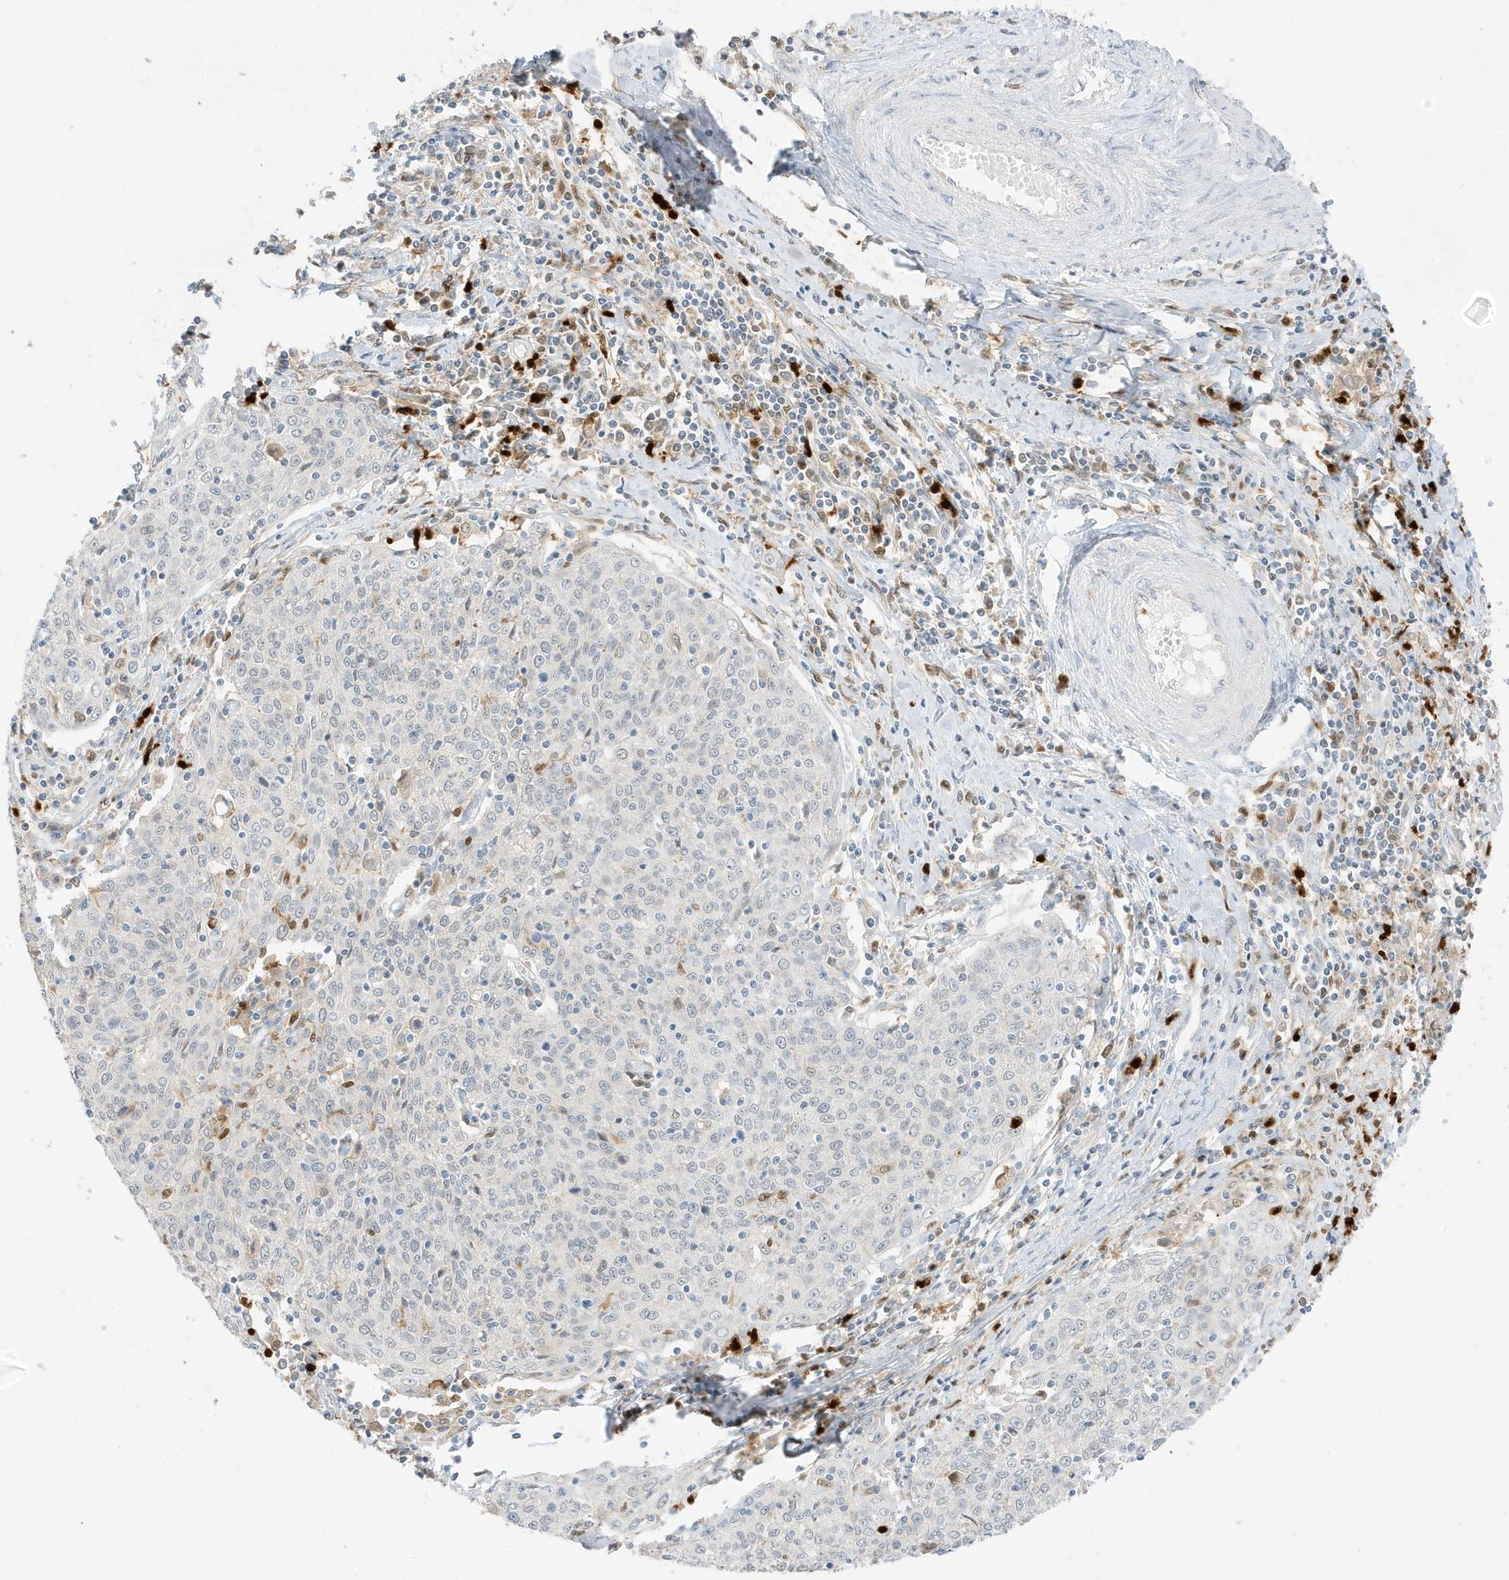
{"staining": {"intensity": "weak", "quantity": "<25%", "location": "nuclear"}, "tissue": "cervical cancer", "cell_type": "Tumor cells", "image_type": "cancer", "snomed": [{"axis": "morphology", "description": "Squamous cell carcinoma, NOS"}, {"axis": "topography", "description": "Cervix"}], "caption": "This is a image of immunohistochemistry staining of cervical squamous cell carcinoma, which shows no expression in tumor cells.", "gene": "GCA", "patient": {"sex": "female", "age": 48}}